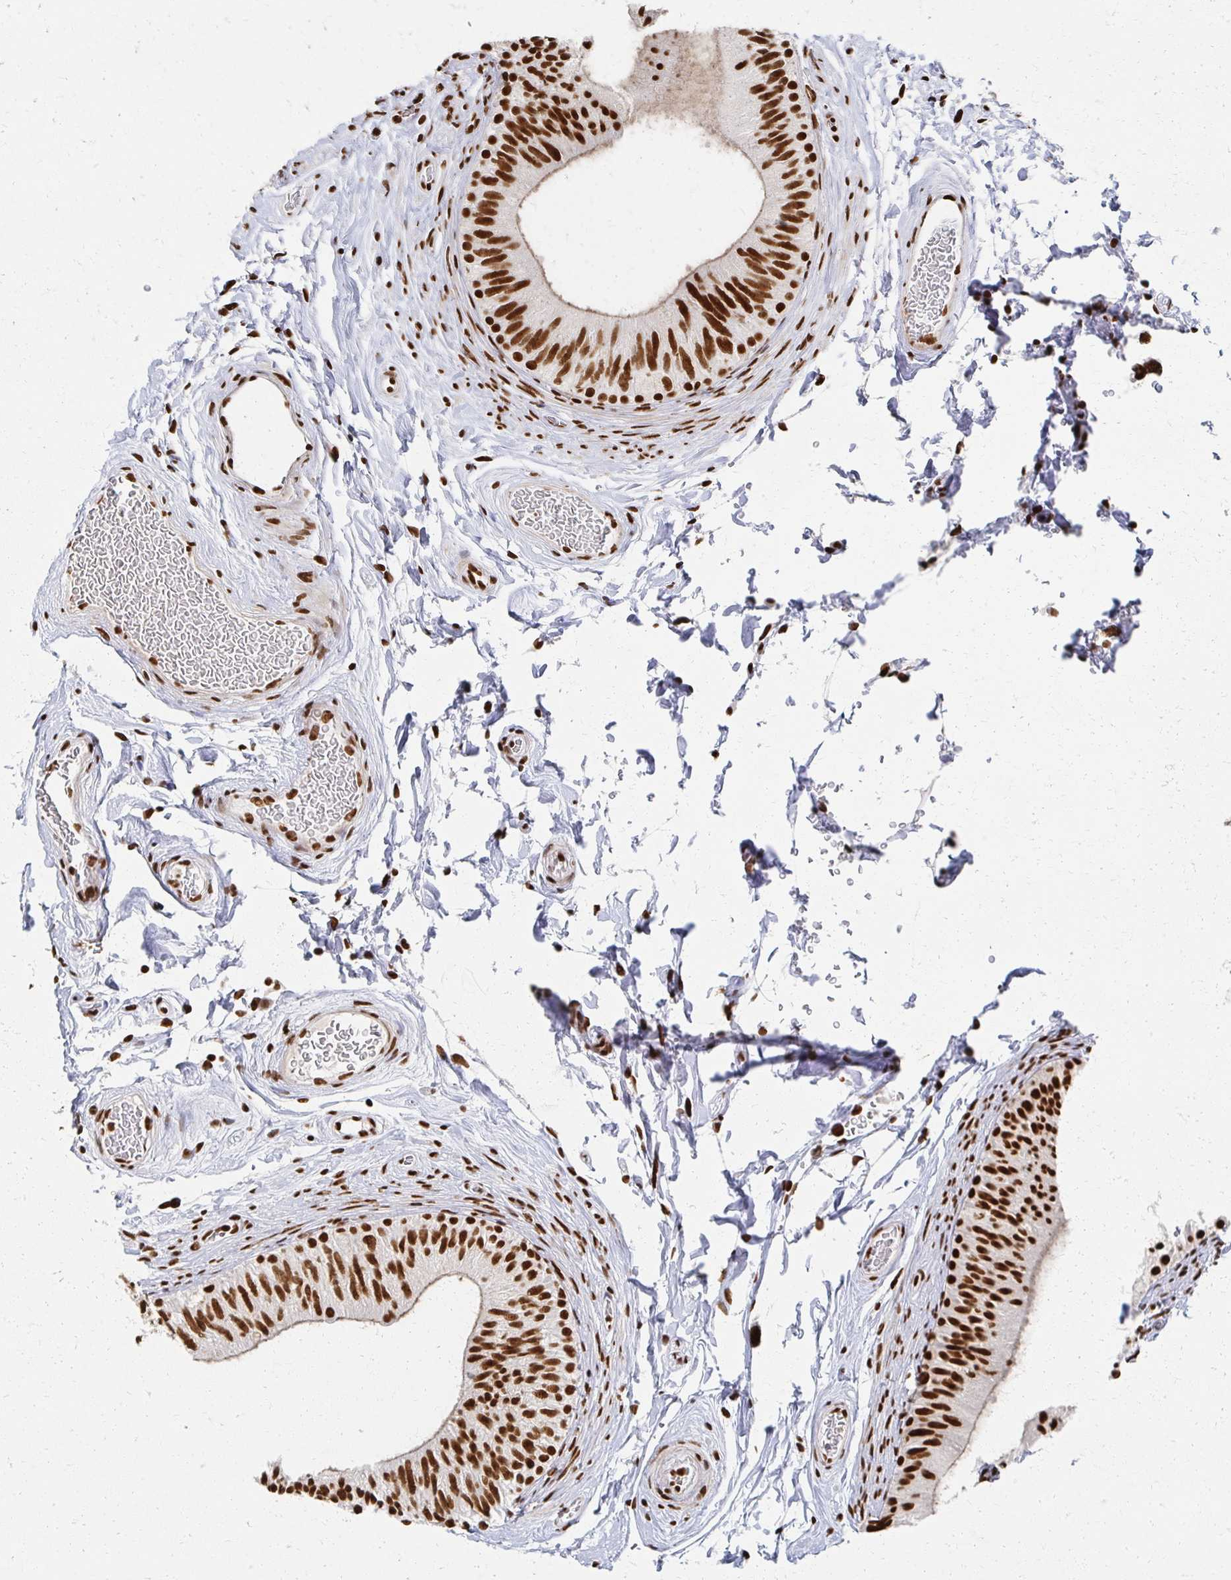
{"staining": {"intensity": "strong", "quantity": ">75%", "location": "nuclear"}, "tissue": "epididymis", "cell_type": "Glandular cells", "image_type": "normal", "snomed": [{"axis": "morphology", "description": "Normal tissue, NOS"}, {"axis": "topography", "description": "Epididymis, spermatic cord, NOS"}, {"axis": "topography", "description": "Epididymis"}], "caption": "Immunohistochemical staining of unremarkable epididymis demonstrates high levels of strong nuclear staining in approximately >75% of glandular cells. Using DAB (3,3'-diaminobenzidine) (brown) and hematoxylin (blue) stains, captured at high magnification using brightfield microscopy.", "gene": "RBBP4", "patient": {"sex": "male", "age": 31}}